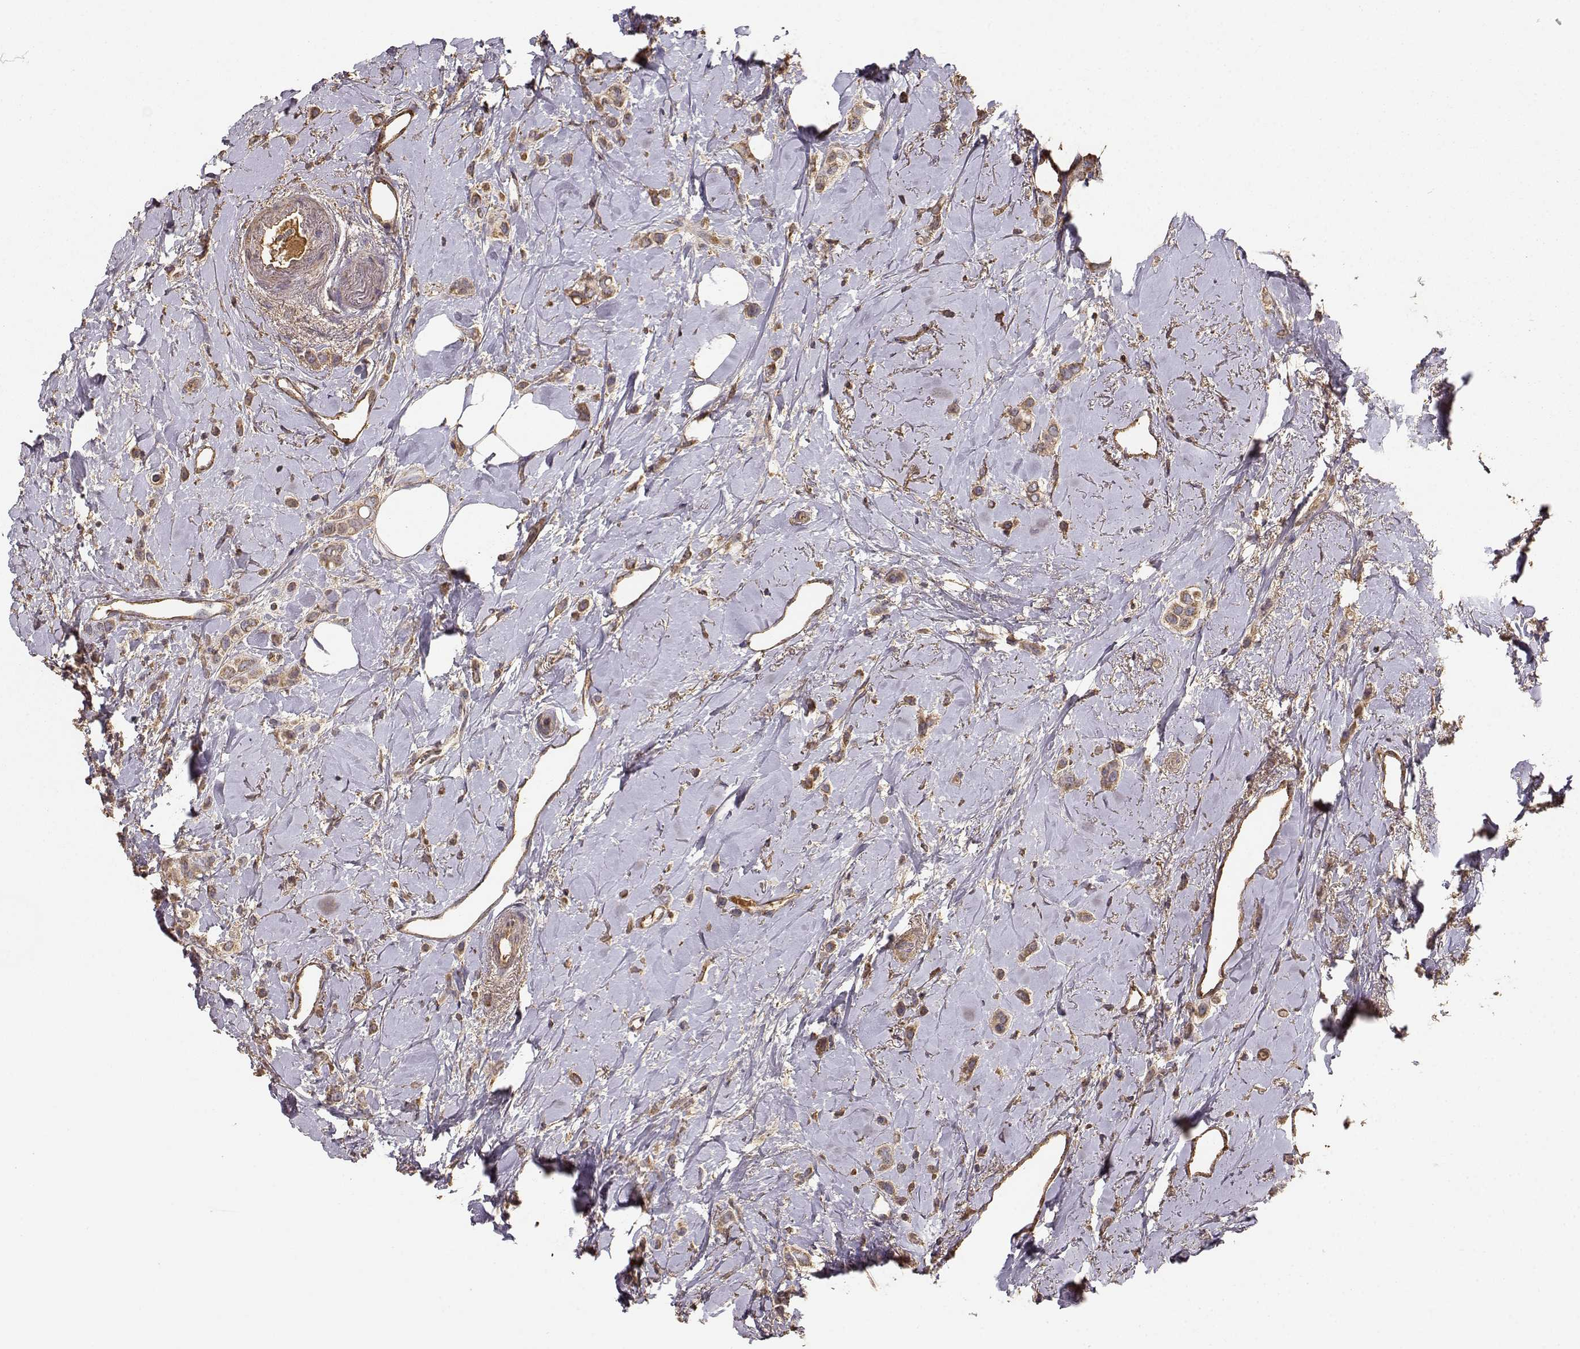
{"staining": {"intensity": "moderate", "quantity": ">75%", "location": "cytoplasmic/membranous"}, "tissue": "breast cancer", "cell_type": "Tumor cells", "image_type": "cancer", "snomed": [{"axis": "morphology", "description": "Lobular carcinoma"}, {"axis": "topography", "description": "Breast"}], "caption": "Tumor cells reveal medium levels of moderate cytoplasmic/membranous staining in approximately >75% of cells in breast cancer (lobular carcinoma).", "gene": "TARS3", "patient": {"sex": "female", "age": 66}}